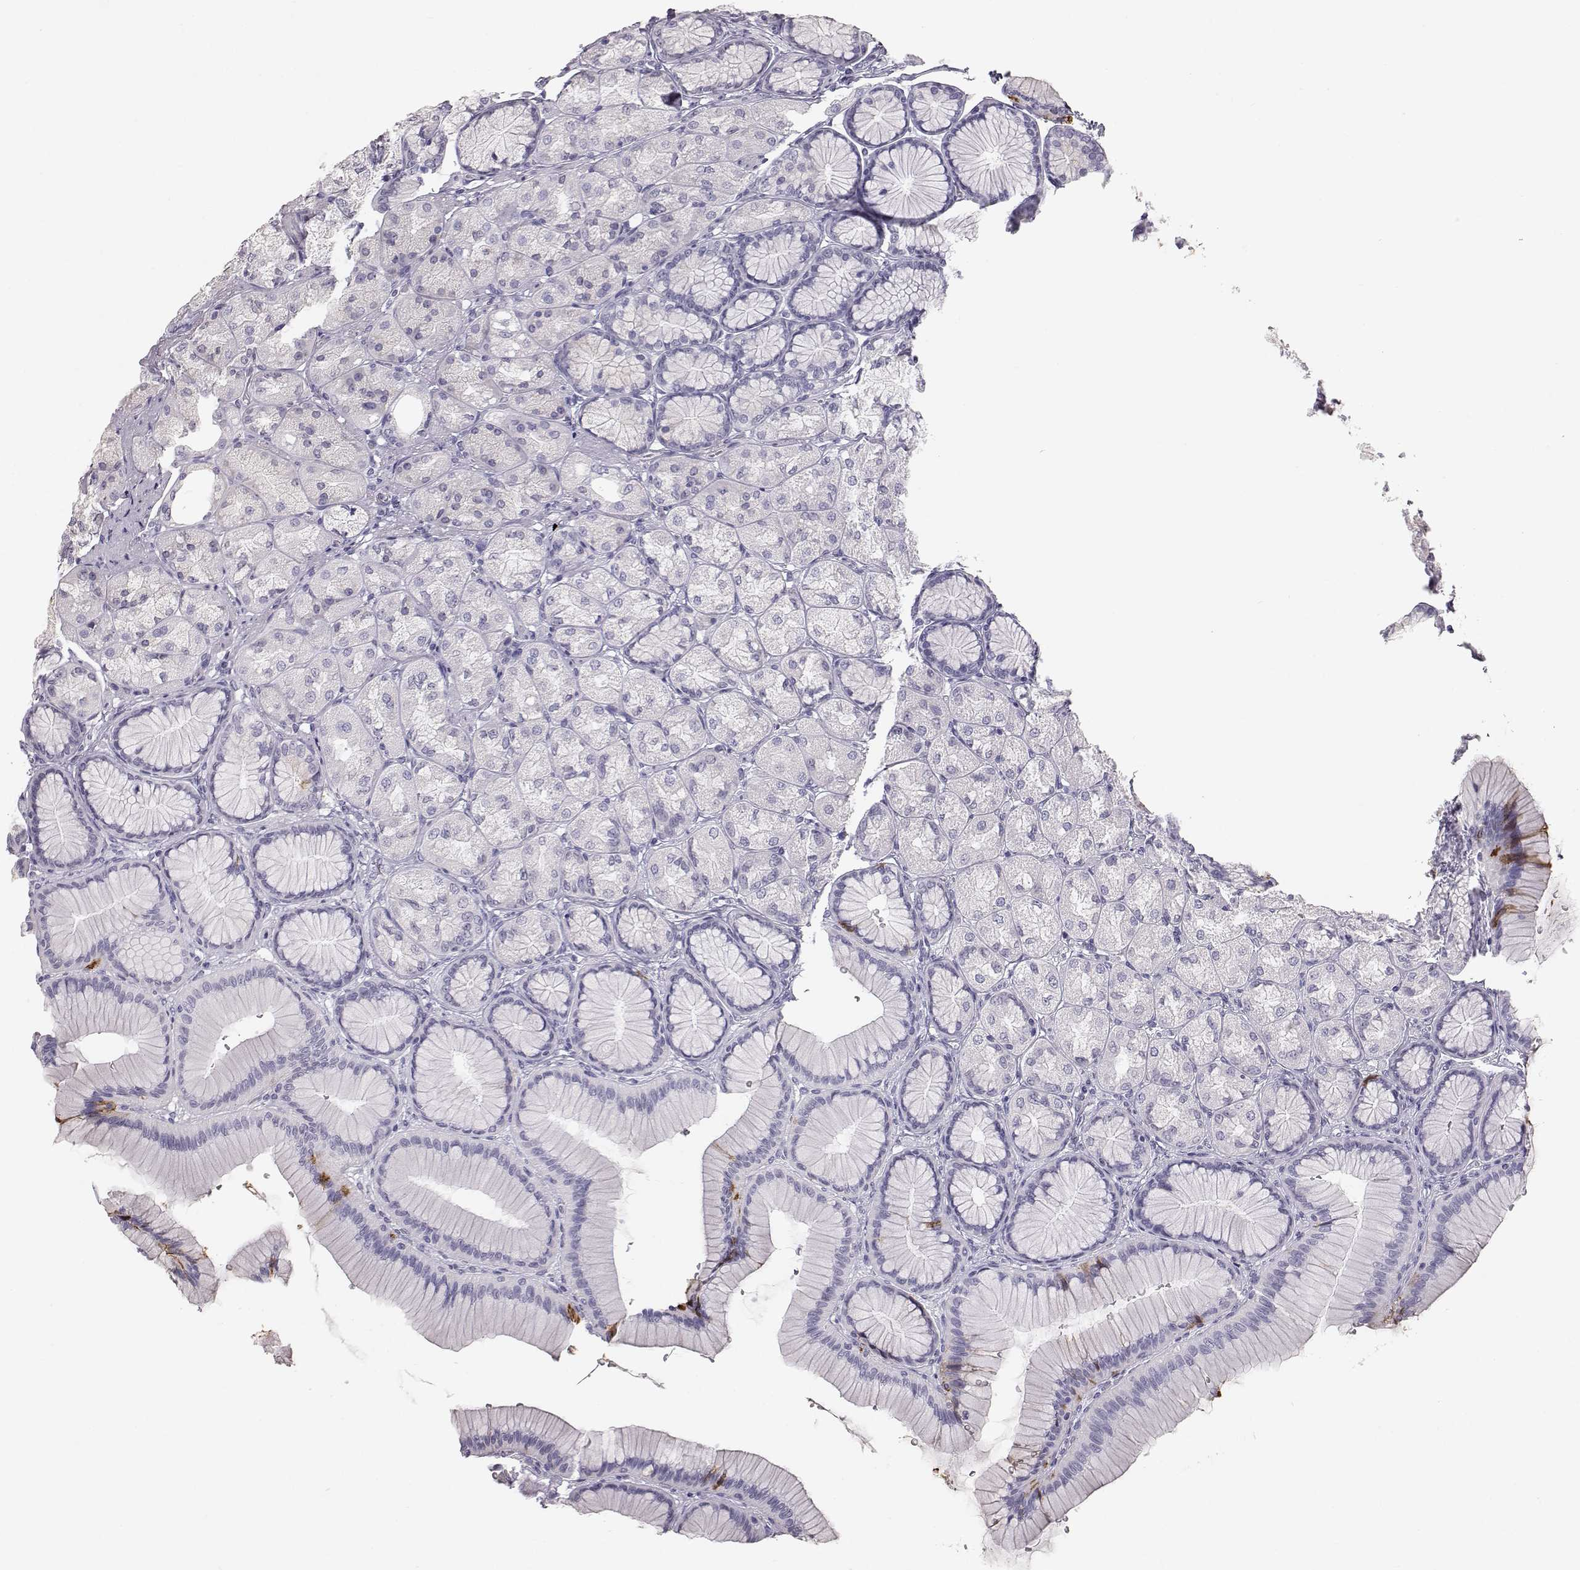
{"staining": {"intensity": "negative", "quantity": "none", "location": "none"}, "tissue": "stomach", "cell_type": "Glandular cells", "image_type": "normal", "snomed": [{"axis": "morphology", "description": "Normal tissue, NOS"}, {"axis": "morphology", "description": "Adenocarcinoma, NOS"}, {"axis": "morphology", "description": "Adenocarcinoma, High grade"}, {"axis": "topography", "description": "Stomach, upper"}, {"axis": "topography", "description": "Stomach"}], "caption": "The photomicrograph shows no significant positivity in glandular cells of stomach.", "gene": "KRT31", "patient": {"sex": "female", "age": 65}}